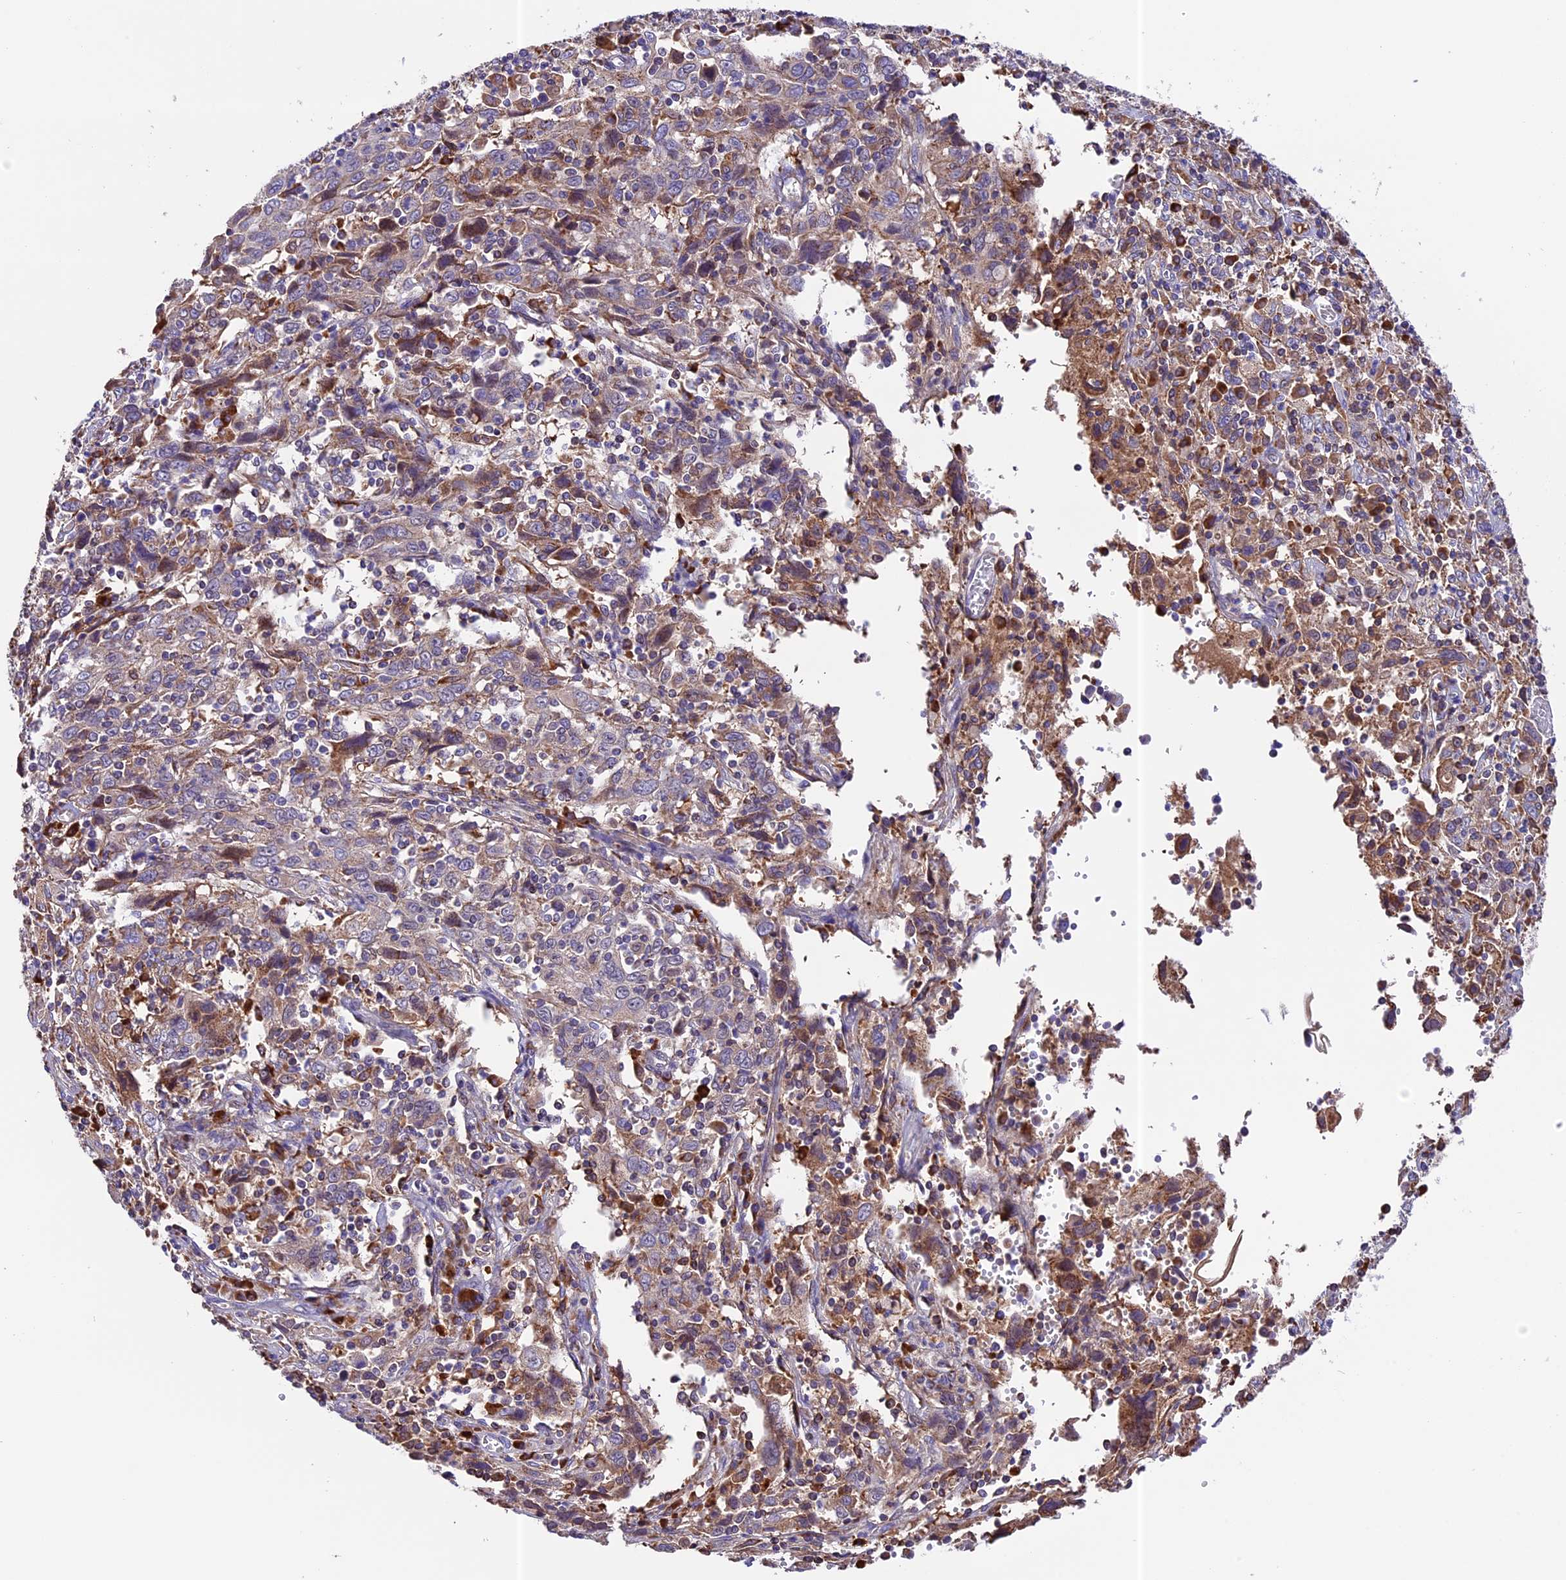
{"staining": {"intensity": "weak", "quantity": "25%-75%", "location": "cytoplasmic/membranous"}, "tissue": "cervical cancer", "cell_type": "Tumor cells", "image_type": "cancer", "snomed": [{"axis": "morphology", "description": "Squamous cell carcinoma, NOS"}, {"axis": "topography", "description": "Cervix"}], "caption": "Cervical squamous cell carcinoma stained for a protein (brown) displays weak cytoplasmic/membranous positive staining in approximately 25%-75% of tumor cells.", "gene": "METTL22", "patient": {"sex": "female", "age": 46}}